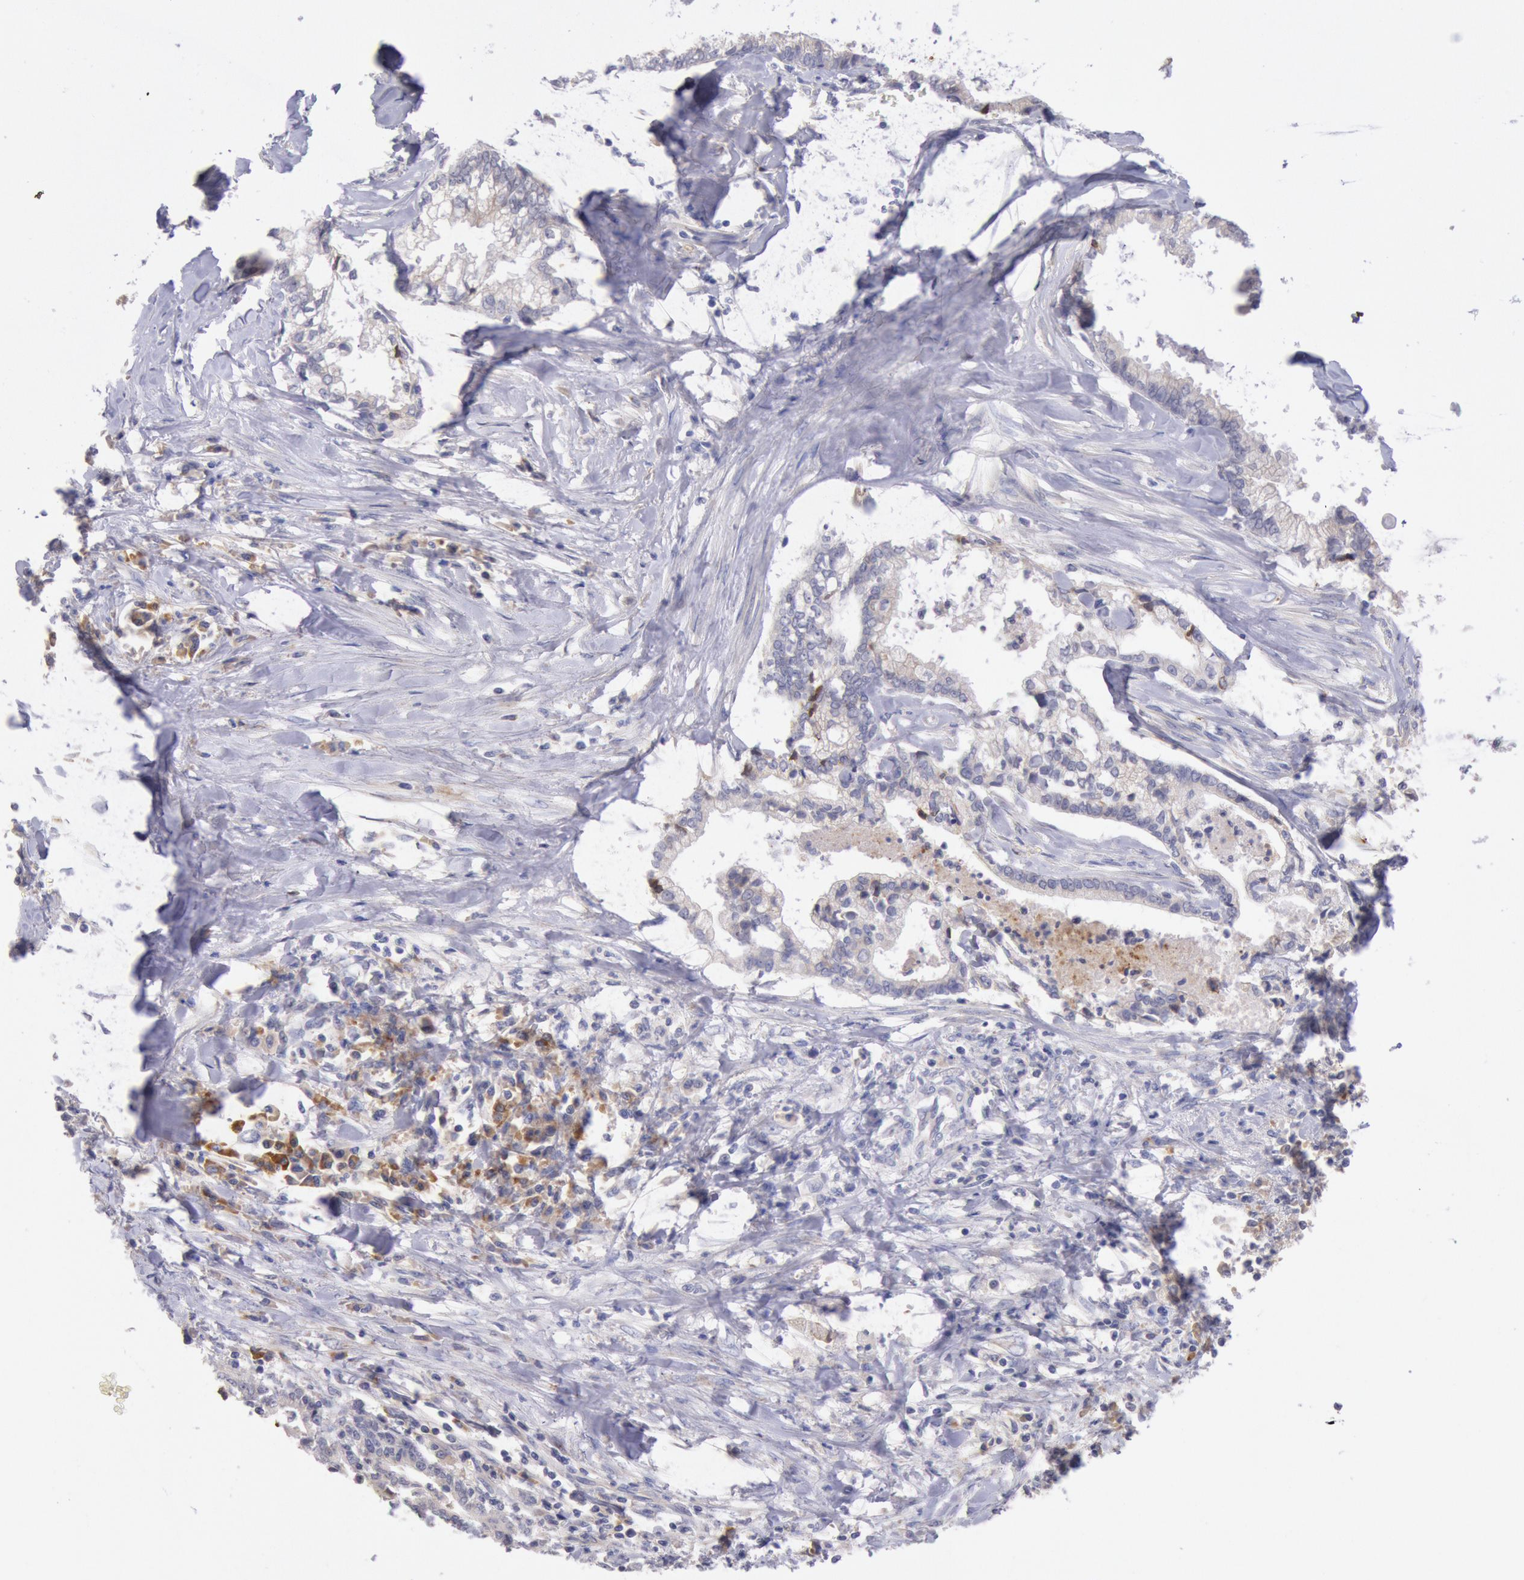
{"staining": {"intensity": "weak", "quantity": "25%-75%", "location": "cytoplasmic/membranous"}, "tissue": "liver cancer", "cell_type": "Tumor cells", "image_type": "cancer", "snomed": [{"axis": "morphology", "description": "Cholangiocarcinoma"}, {"axis": "topography", "description": "Liver"}], "caption": "This is a micrograph of IHC staining of liver cancer, which shows weak positivity in the cytoplasmic/membranous of tumor cells.", "gene": "GAL3ST1", "patient": {"sex": "male", "age": 57}}